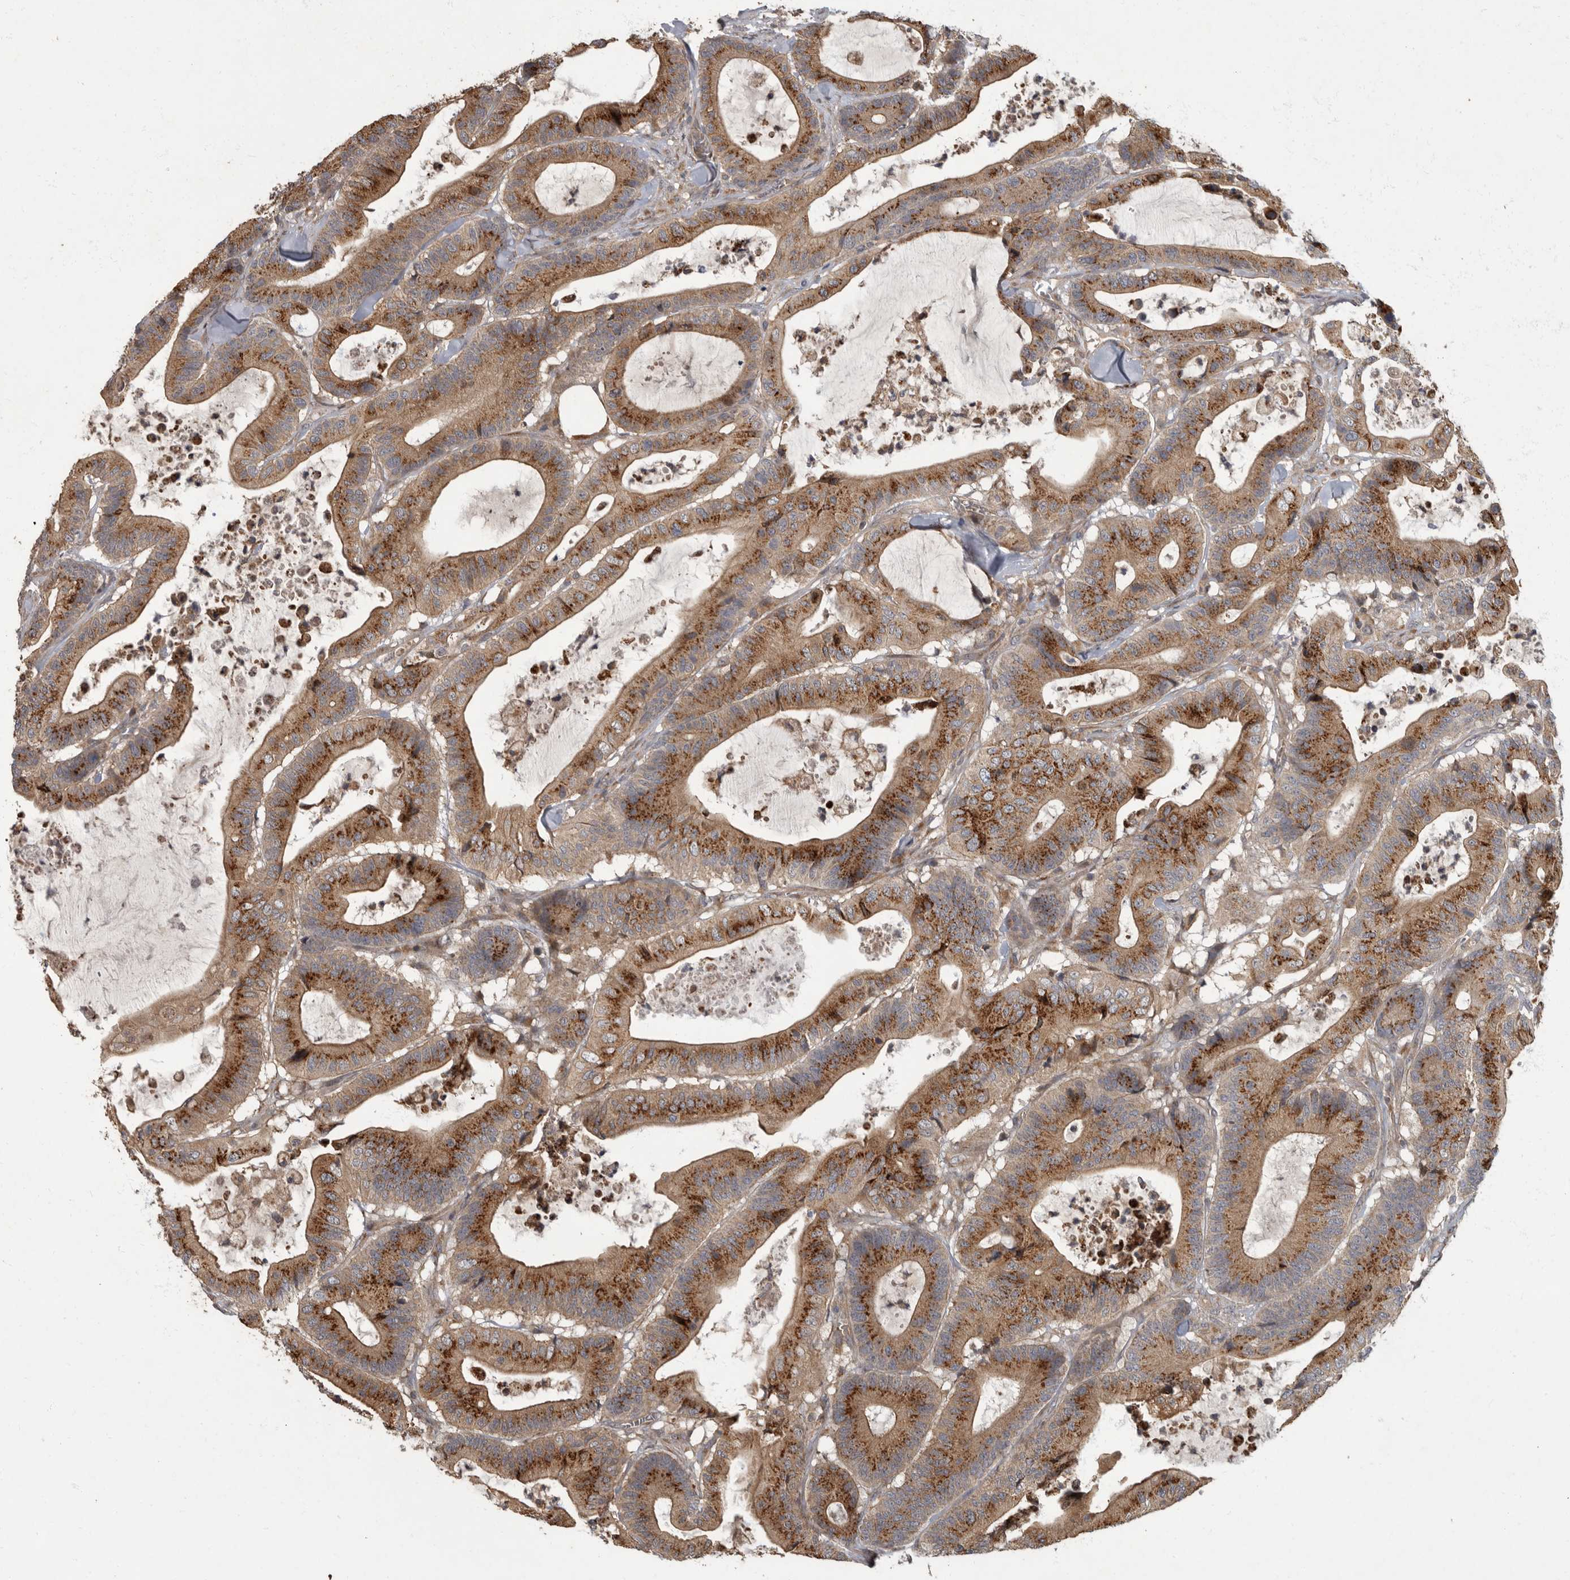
{"staining": {"intensity": "strong", "quantity": ">75%", "location": "cytoplasmic/membranous"}, "tissue": "colorectal cancer", "cell_type": "Tumor cells", "image_type": "cancer", "snomed": [{"axis": "morphology", "description": "Adenocarcinoma, NOS"}, {"axis": "topography", "description": "Colon"}], "caption": "Colorectal cancer (adenocarcinoma) stained with a brown dye exhibits strong cytoplasmic/membranous positive expression in approximately >75% of tumor cells.", "gene": "IQCK", "patient": {"sex": "female", "age": 84}}